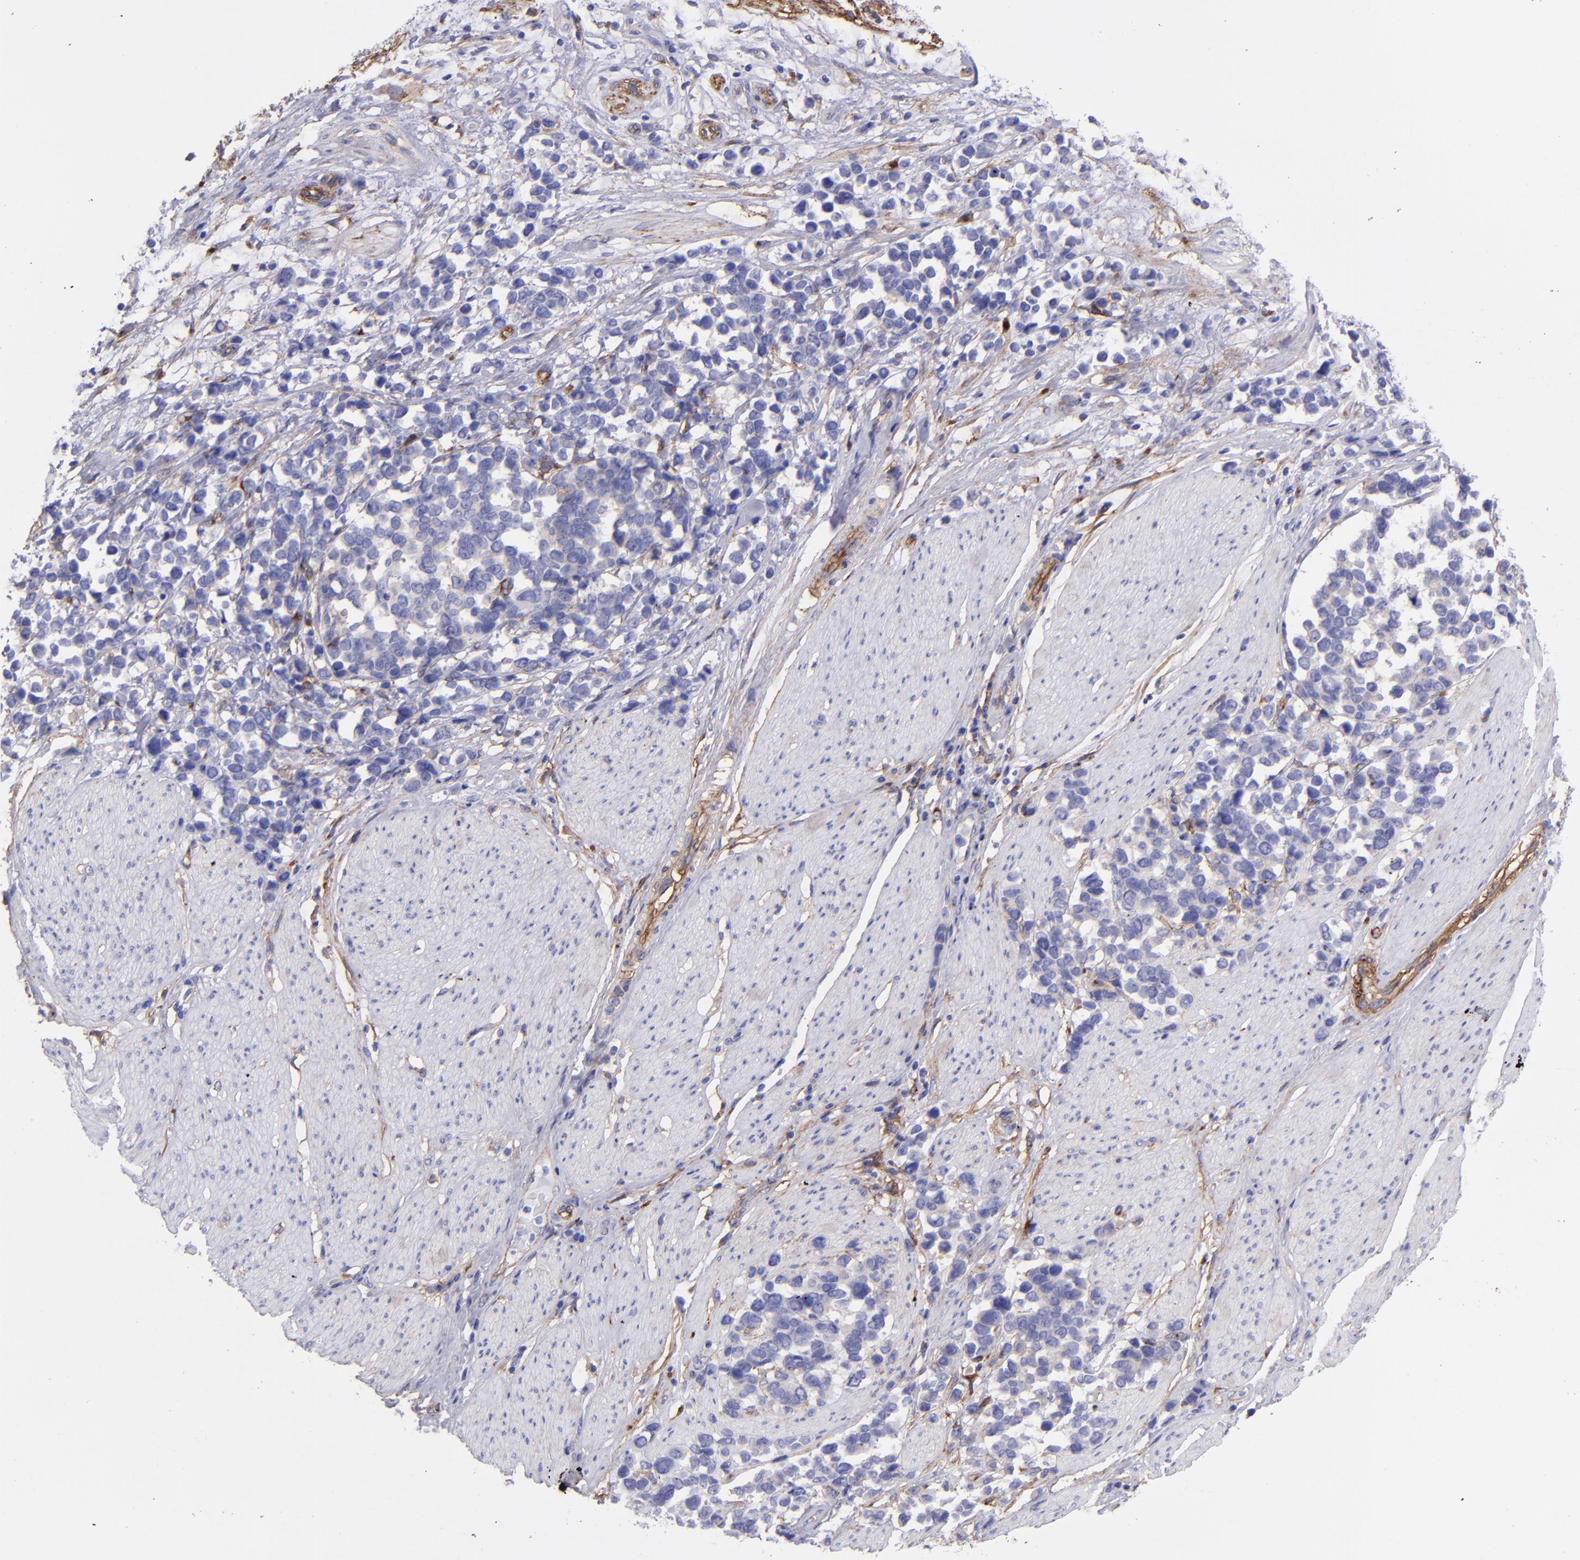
{"staining": {"intensity": "negative", "quantity": "none", "location": "none"}, "tissue": "stomach cancer", "cell_type": "Tumor cells", "image_type": "cancer", "snomed": [{"axis": "morphology", "description": "Adenocarcinoma, NOS"}, {"axis": "topography", "description": "Stomach, upper"}], "caption": "Immunohistochemical staining of human stomach cancer (adenocarcinoma) shows no significant positivity in tumor cells.", "gene": "ITGAV", "patient": {"sex": "male", "age": 71}}